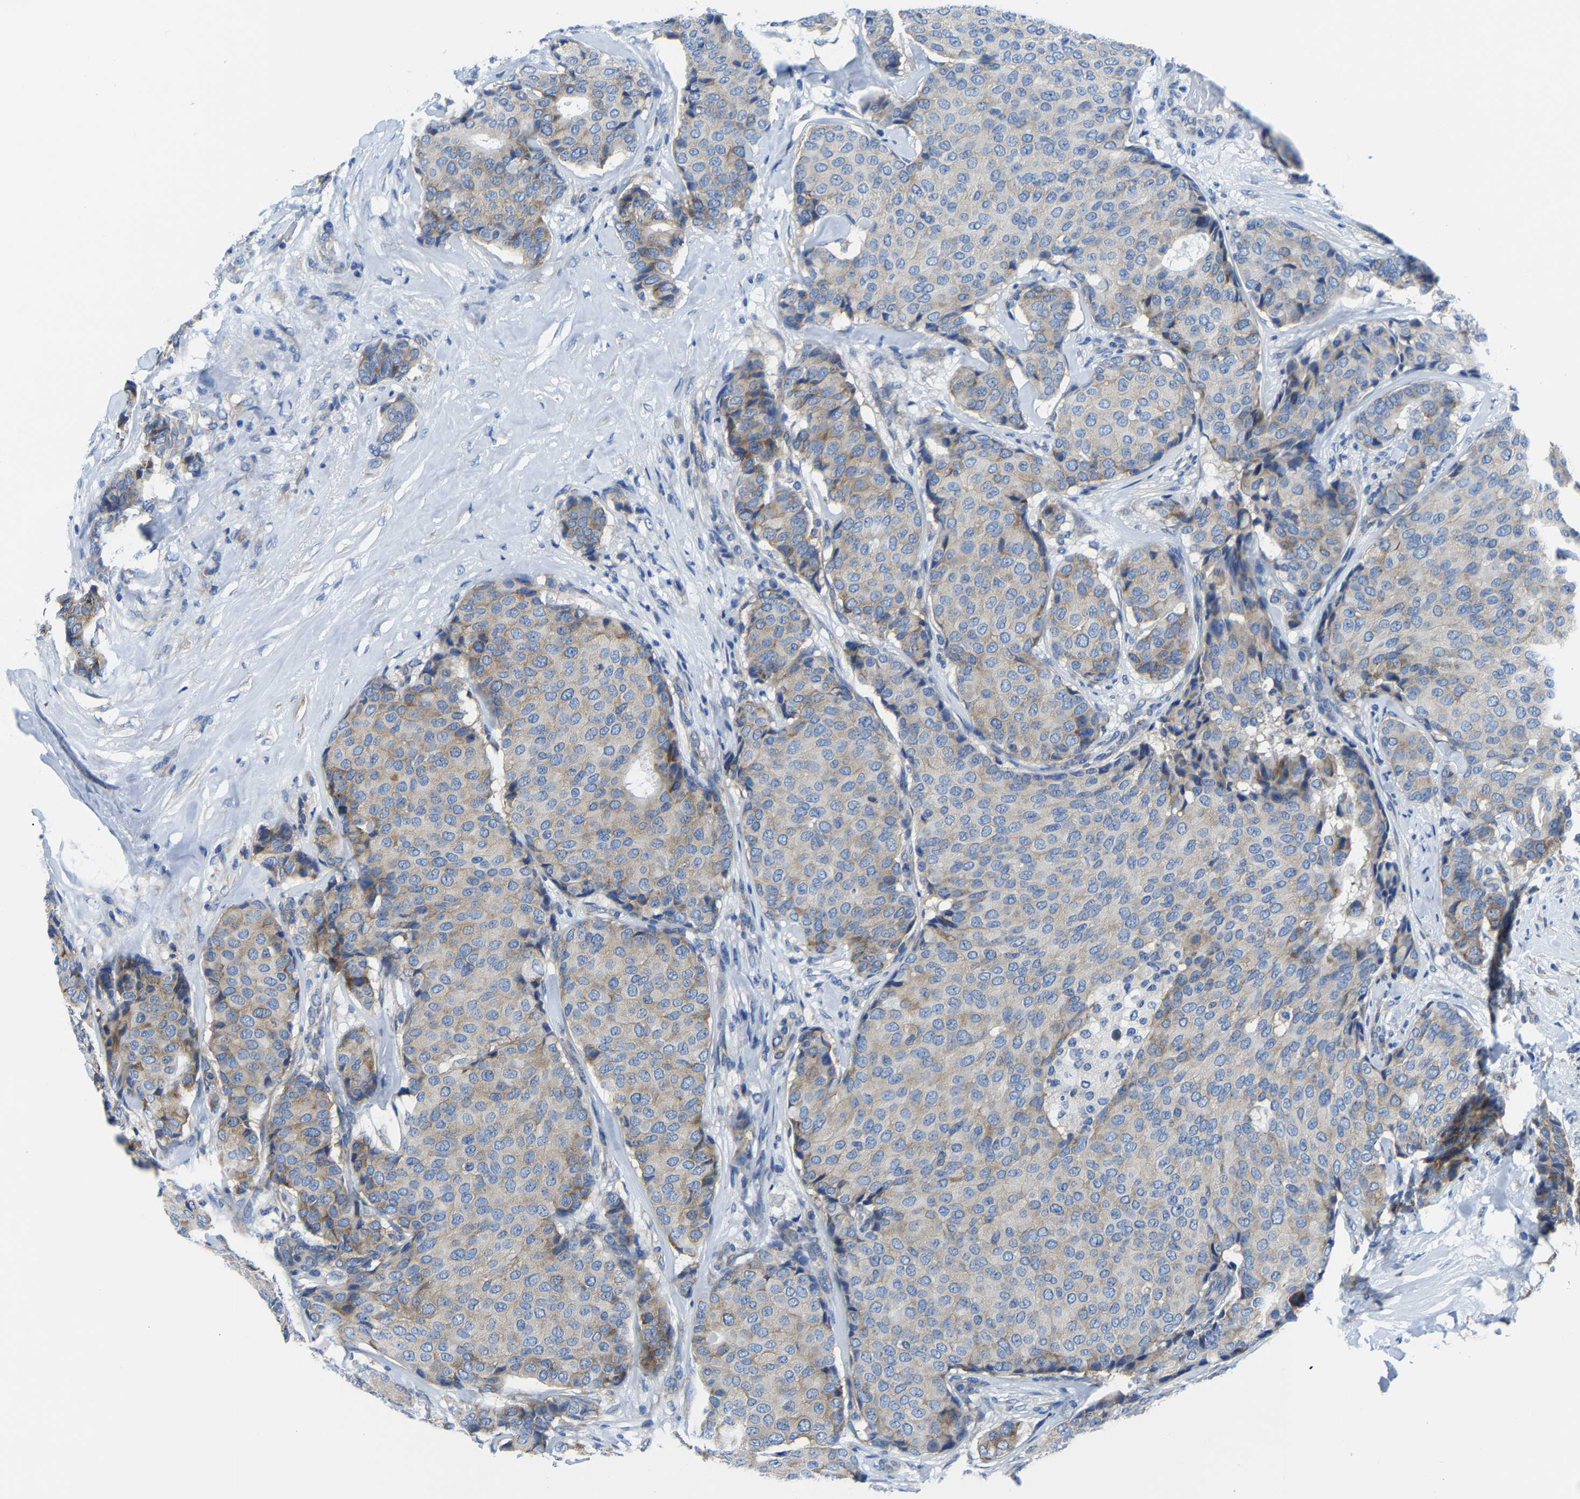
{"staining": {"intensity": "weak", "quantity": "<25%", "location": "cytoplasmic/membranous"}, "tissue": "breast cancer", "cell_type": "Tumor cells", "image_type": "cancer", "snomed": [{"axis": "morphology", "description": "Duct carcinoma"}, {"axis": "topography", "description": "Breast"}], "caption": "Breast invasive ductal carcinoma stained for a protein using immunohistochemistry (IHC) shows no staining tumor cells.", "gene": "G3BP2", "patient": {"sex": "female", "age": 75}}